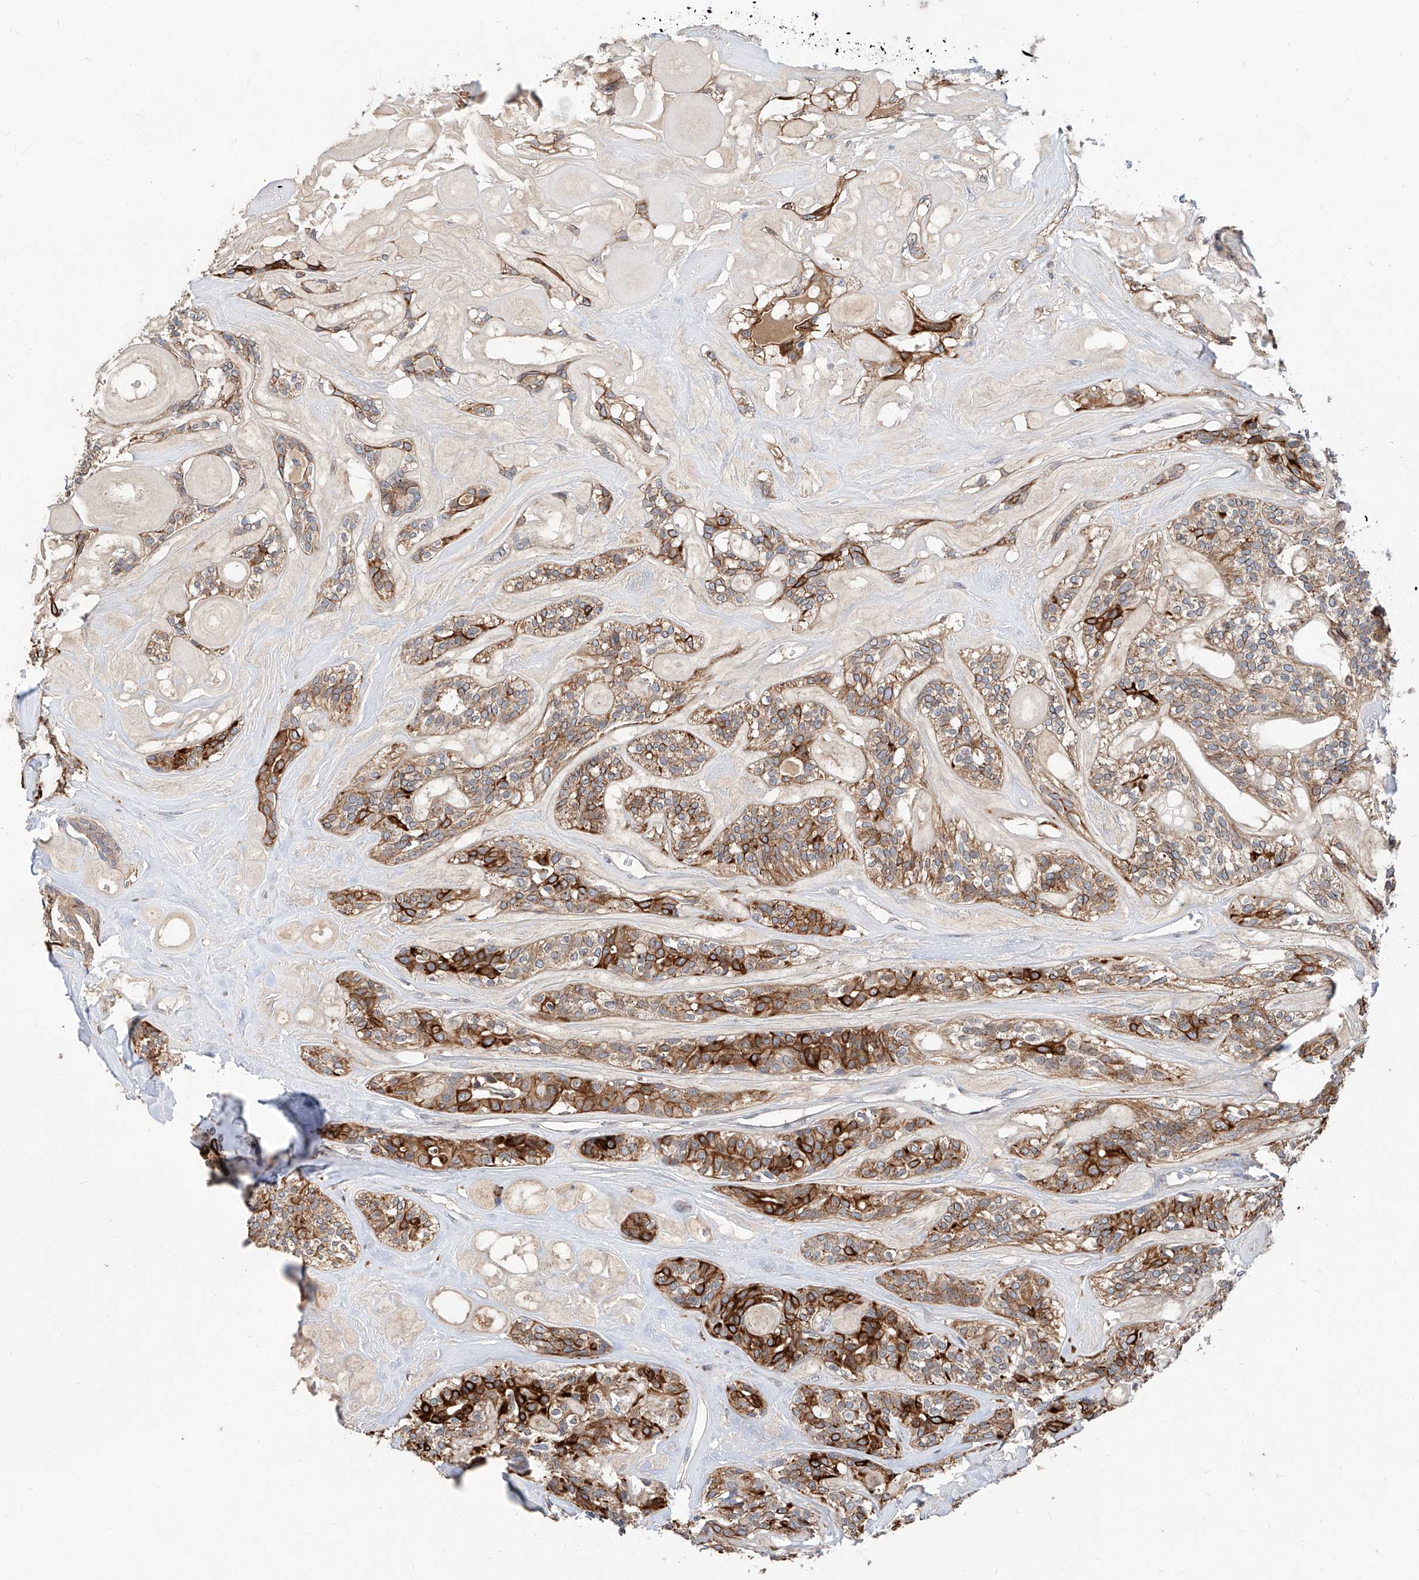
{"staining": {"intensity": "strong", "quantity": "25%-75%", "location": "cytoplasmic/membranous"}, "tissue": "head and neck cancer", "cell_type": "Tumor cells", "image_type": "cancer", "snomed": [{"axis": "morphology", "description": "Adenocarcinoma, NOS"}, {"axis": "topography", "description": "Head-Neck"}], "caption": "Protein staining exhibits strong cytoplasmic/membranous staining in about 25%-75% of tumor cells in head and neck cancer.", "gene": "MAGEE2", "patient": {"sex": "male", "age": 66}}